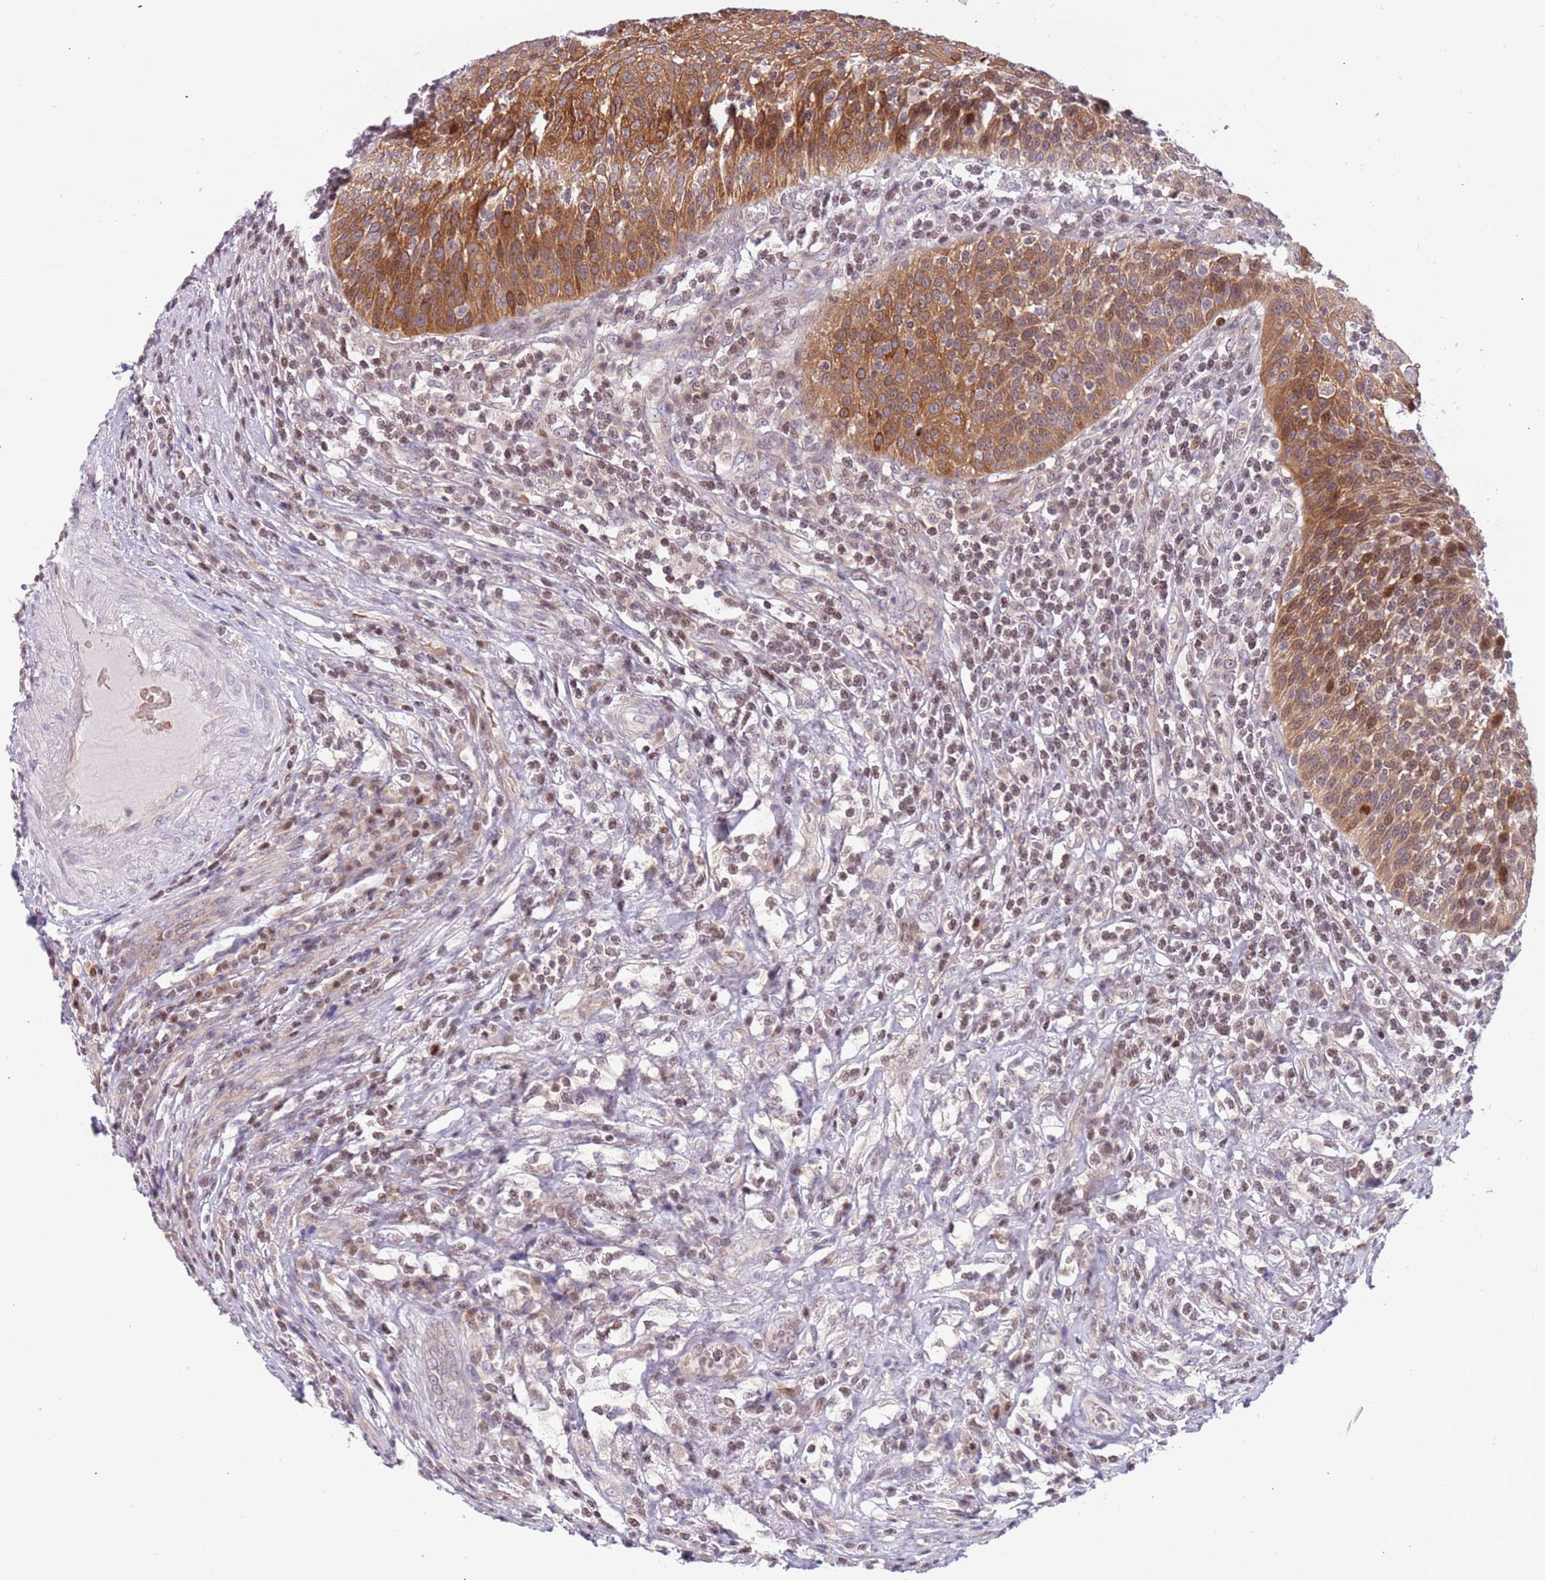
{"staining": {"intensity": "moderate", "quantity": ">75%", "location": "cytoplasmic/membranous"}, "tissue": "urothelial cancer", "cell_type": "Tumor cells", "image_type": "cancer", "snomed": [{"axis": "morphology", "description": "Urothelial carcinoma, High grade"}, {"axis": "topography", "description": "Urinary bladder"}], "caption": "Urothelial cancer was stained to show a protein in brown. There is medium levels of moderate cytoplasmic/membranous positivity in approximately >75% of tumor cells. The staining is performed using DAB (3,3'-diaminobenzidine) brown chromogen to label protein expression. The nuclei are counter-stained blue using hematoxylin.", "gene": "ARHGEF5", "patient": {"sex": "female", "age": 70}}